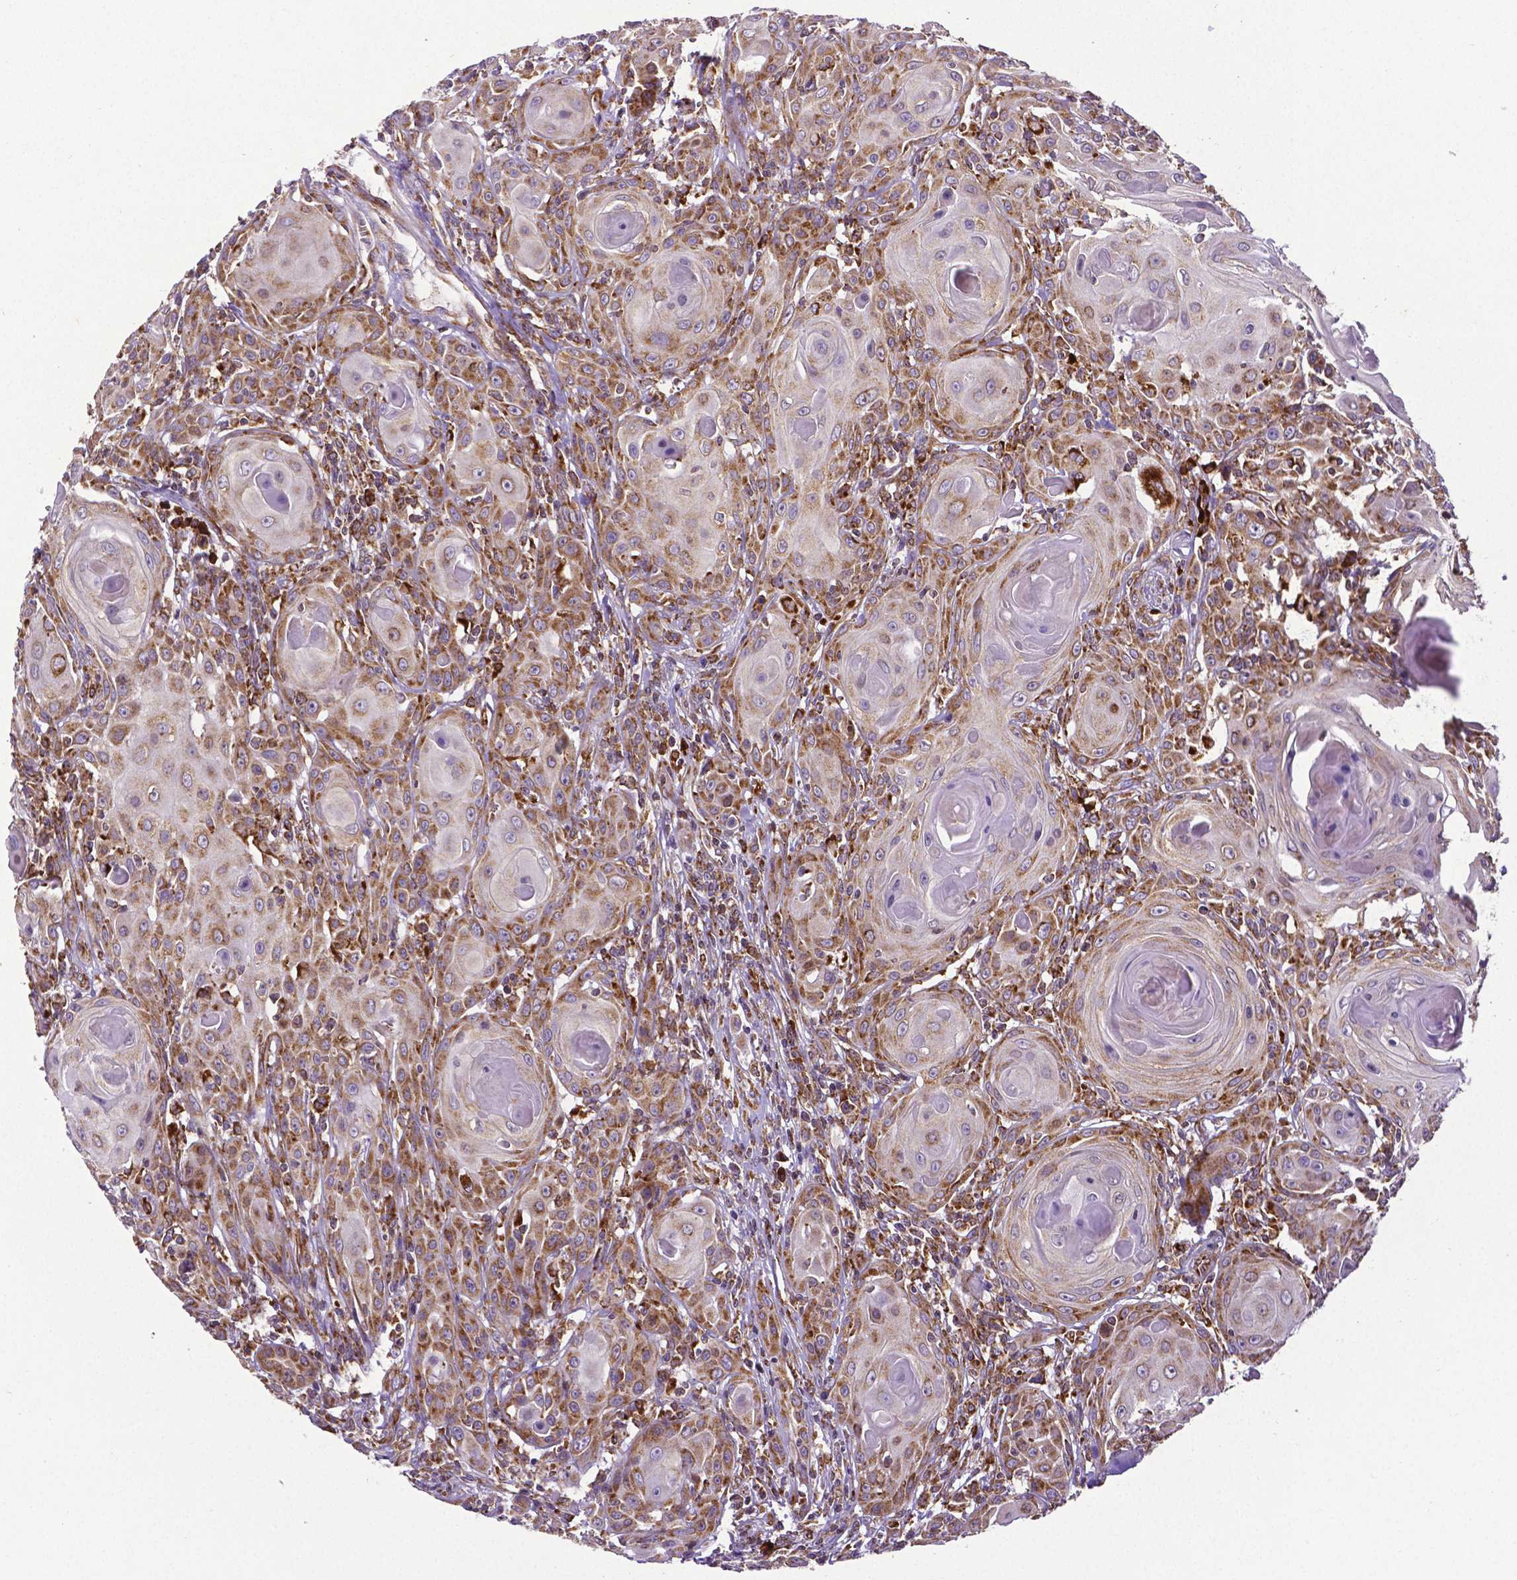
{"staining": {"intensity": "moderate", "quantity": "25%-75%", "location": "cytoplasmic/membranous"}, "tissue": "head and neck cancer", "cell_type": "Tumor cells", "image_type": "cancer", "snomed": [{"axis": "morphology", "description": "Squamous cell carcinoma, NOS"}, {"axis": "topography", "description": "Head-Neck"}], "caption": "High-magnification brightfield microscopy of head and neck cancer (squamous cell carcinoma) stained with DAB (brown) and counterstained with hematoxylin (blue). tumor cells exhibit moderate cytoplasmic/membranous staining is present in about25%-75% of cells.", "gene": "MTDH", "patient": {"sex": "female", "age": 80}}